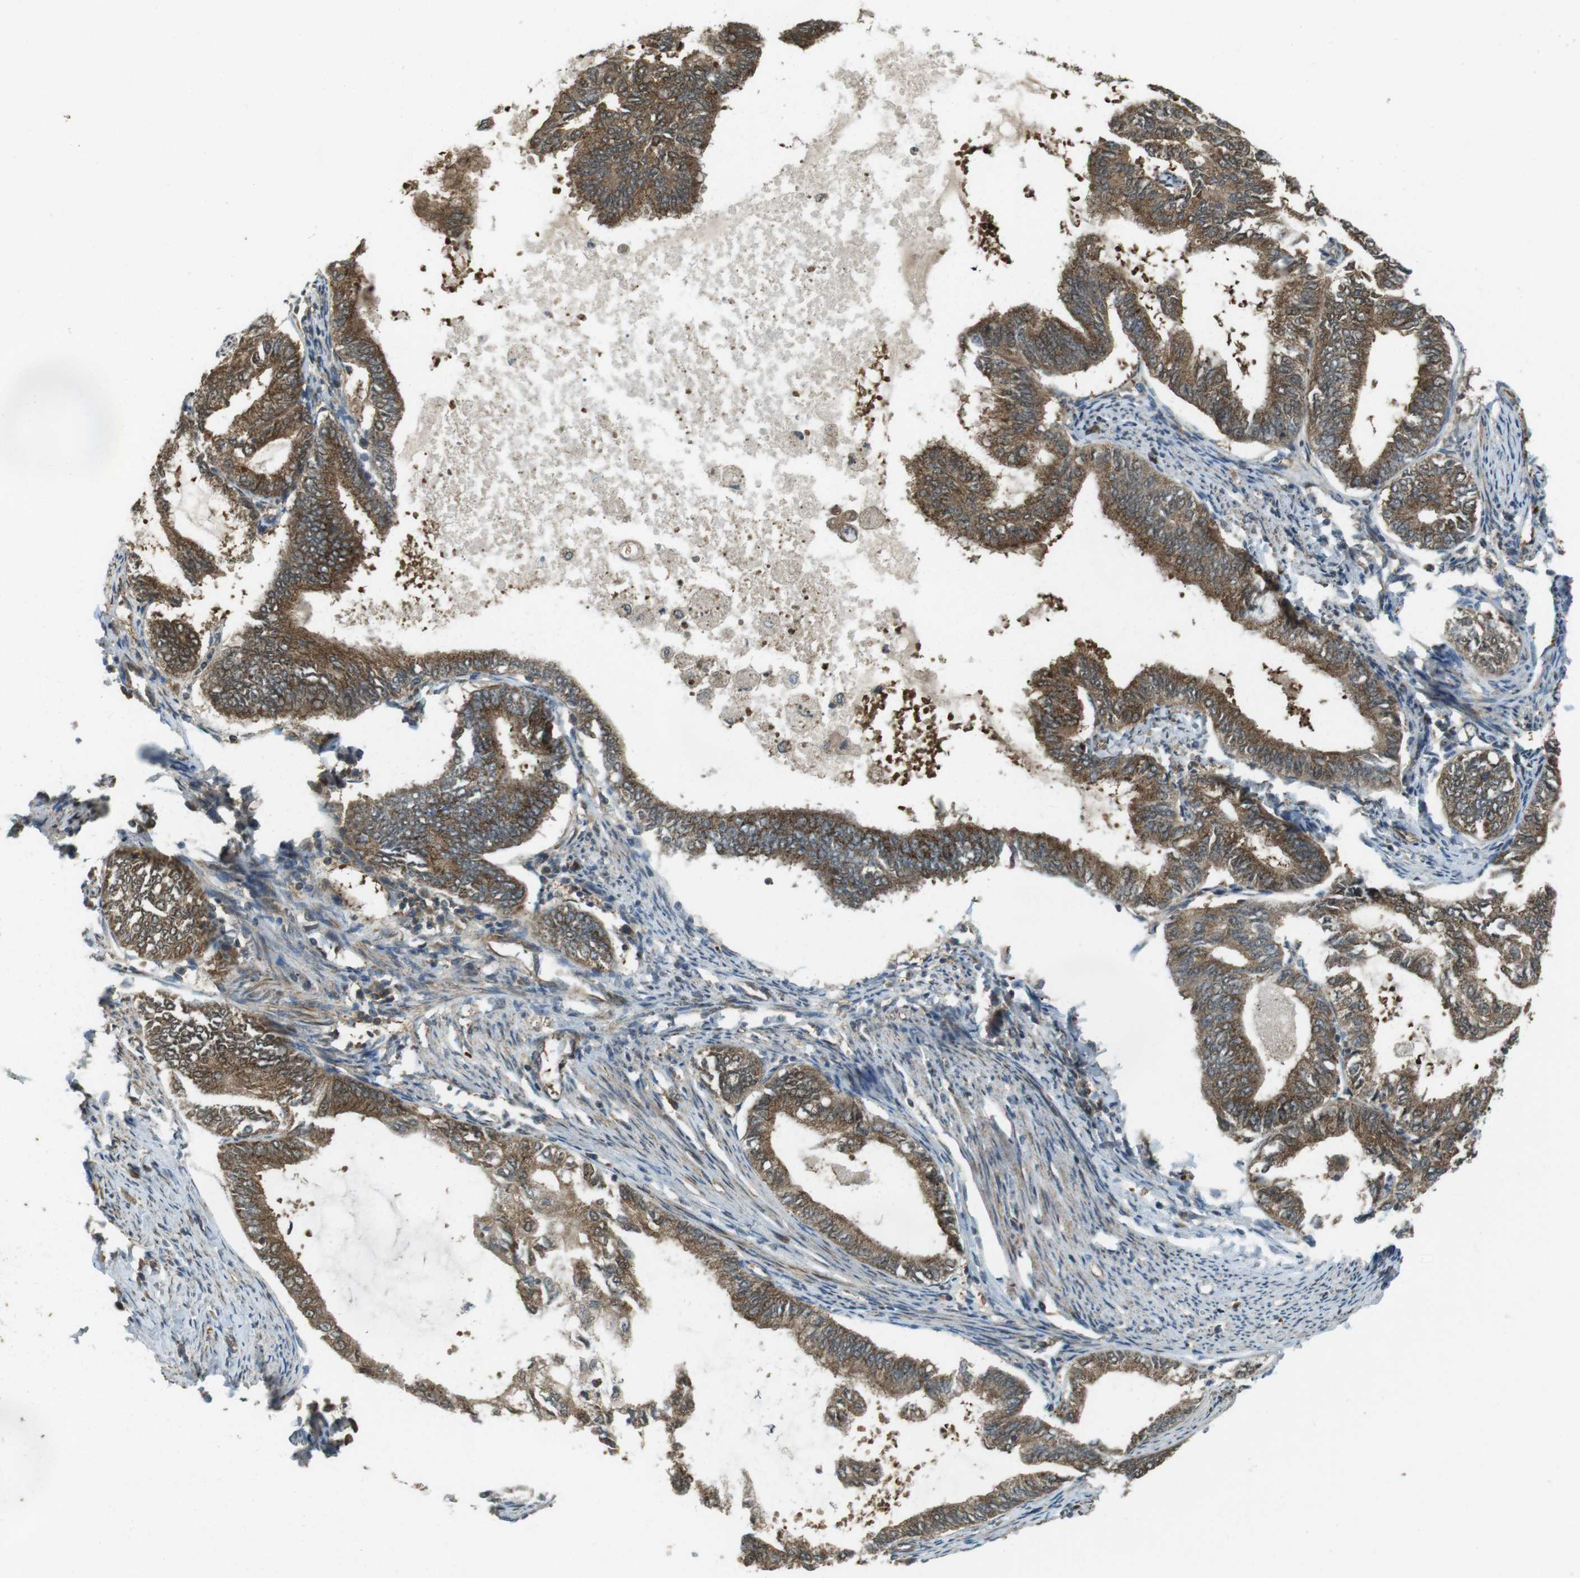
{"staining": {"intensity": "moderate", "quantity": ">75%", "location": "cytoplasmic/membranous"}, "tissue": "endometrial cancer", "cell_type": "Tumor cells", "image_type": "cancer", "snomed": [{"axis": "morphology", "description": "Adenocarcinoma, NOS"}, {"axis": "topography", "description": "Endometrium"}], "caption": "Immunohistochemistry of endometrial cancer (adenocarcinoma) exhibits medium levels of moderate cytoplasmic/membranous positivity in approximately >75% of tumor cells.", "gene": "LRRC3B", "patient": {"sex": "female", "age": 86}}